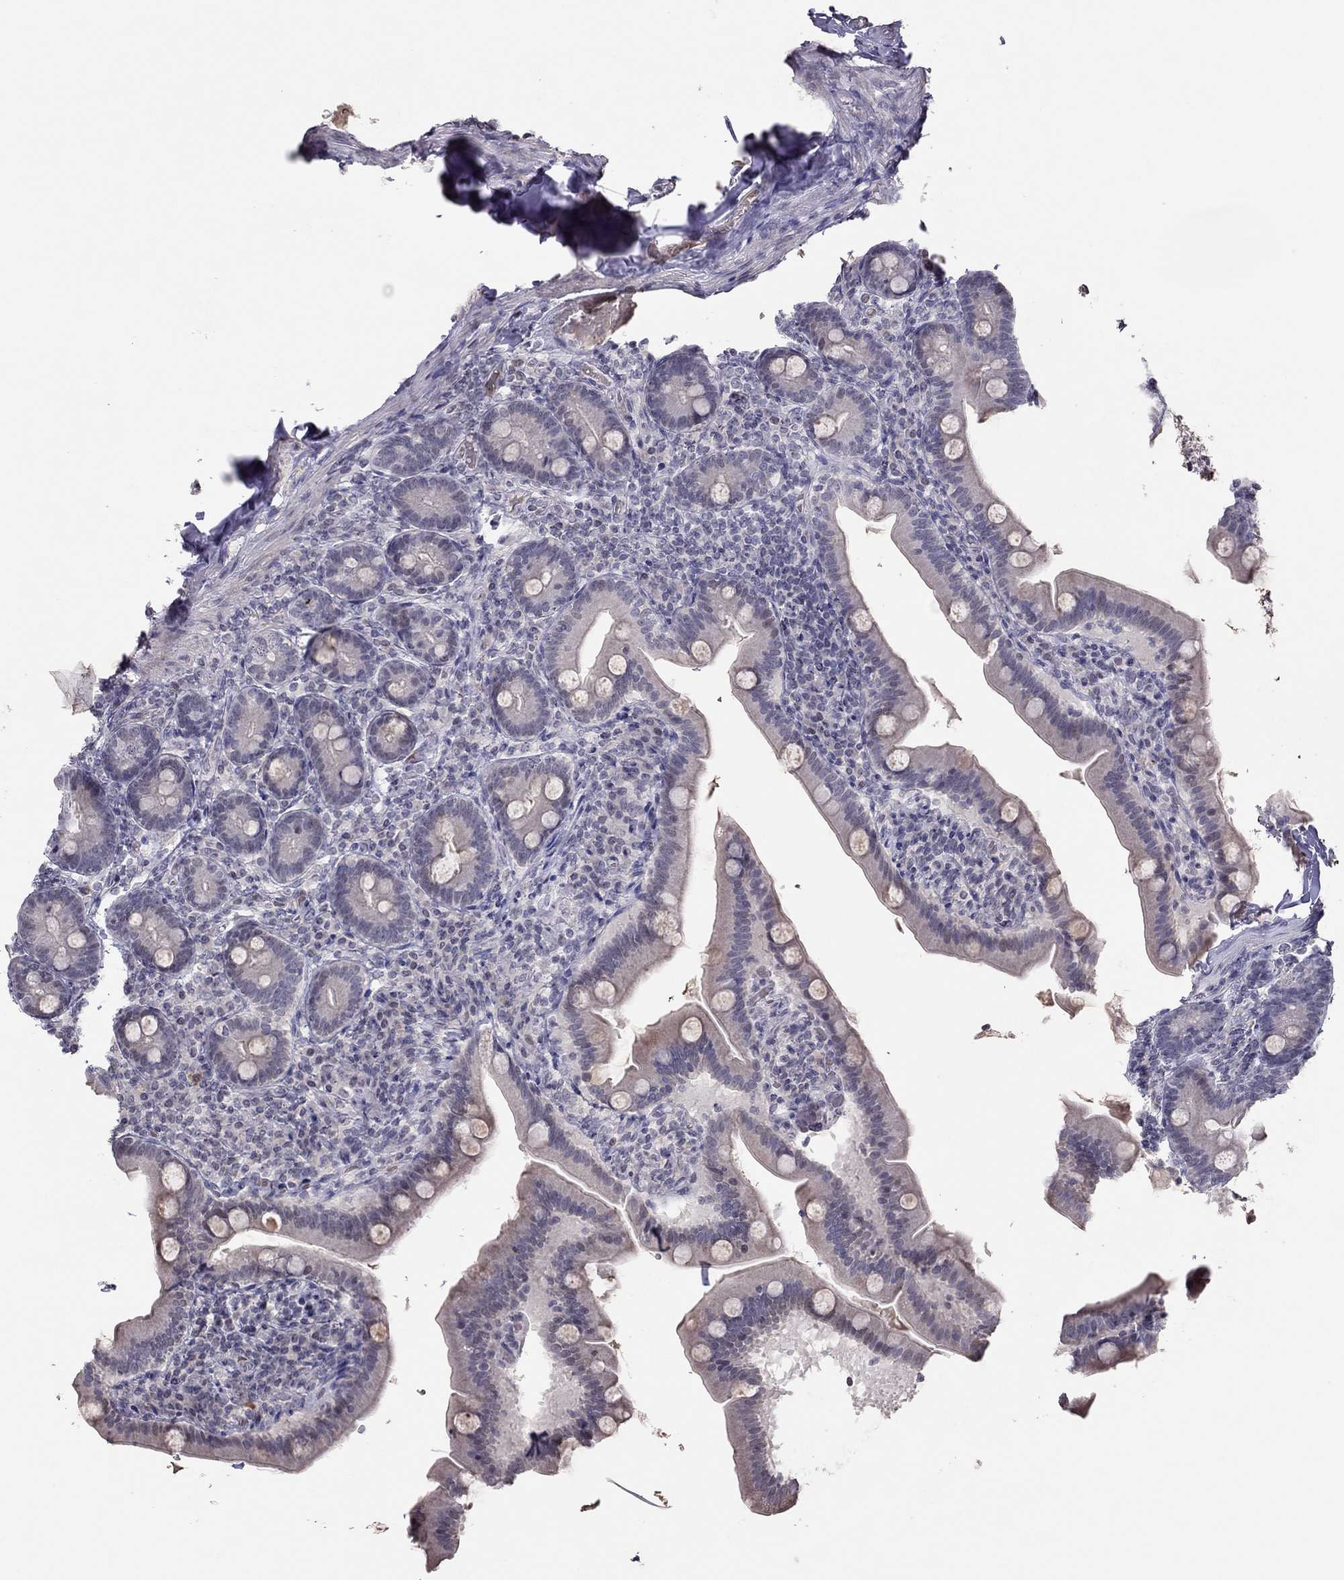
{"staining": {"intensity": "negative", "quantity": "none", "location": "none"}, "tissue": "small intestine", "cell_type": "Glandular cells", "image_type": "normal", "snomed": [{"axis": "morphology", "description": "Normal tissue, NOS"}, {"axis": "topography", "description": "Small intestine"}], "caption": "Photomicrograph shows no protein expression in glandular cells of unremarkable small intestine.", "gene": "TSHB", "patient": {"sex": "male", "age": 66}}